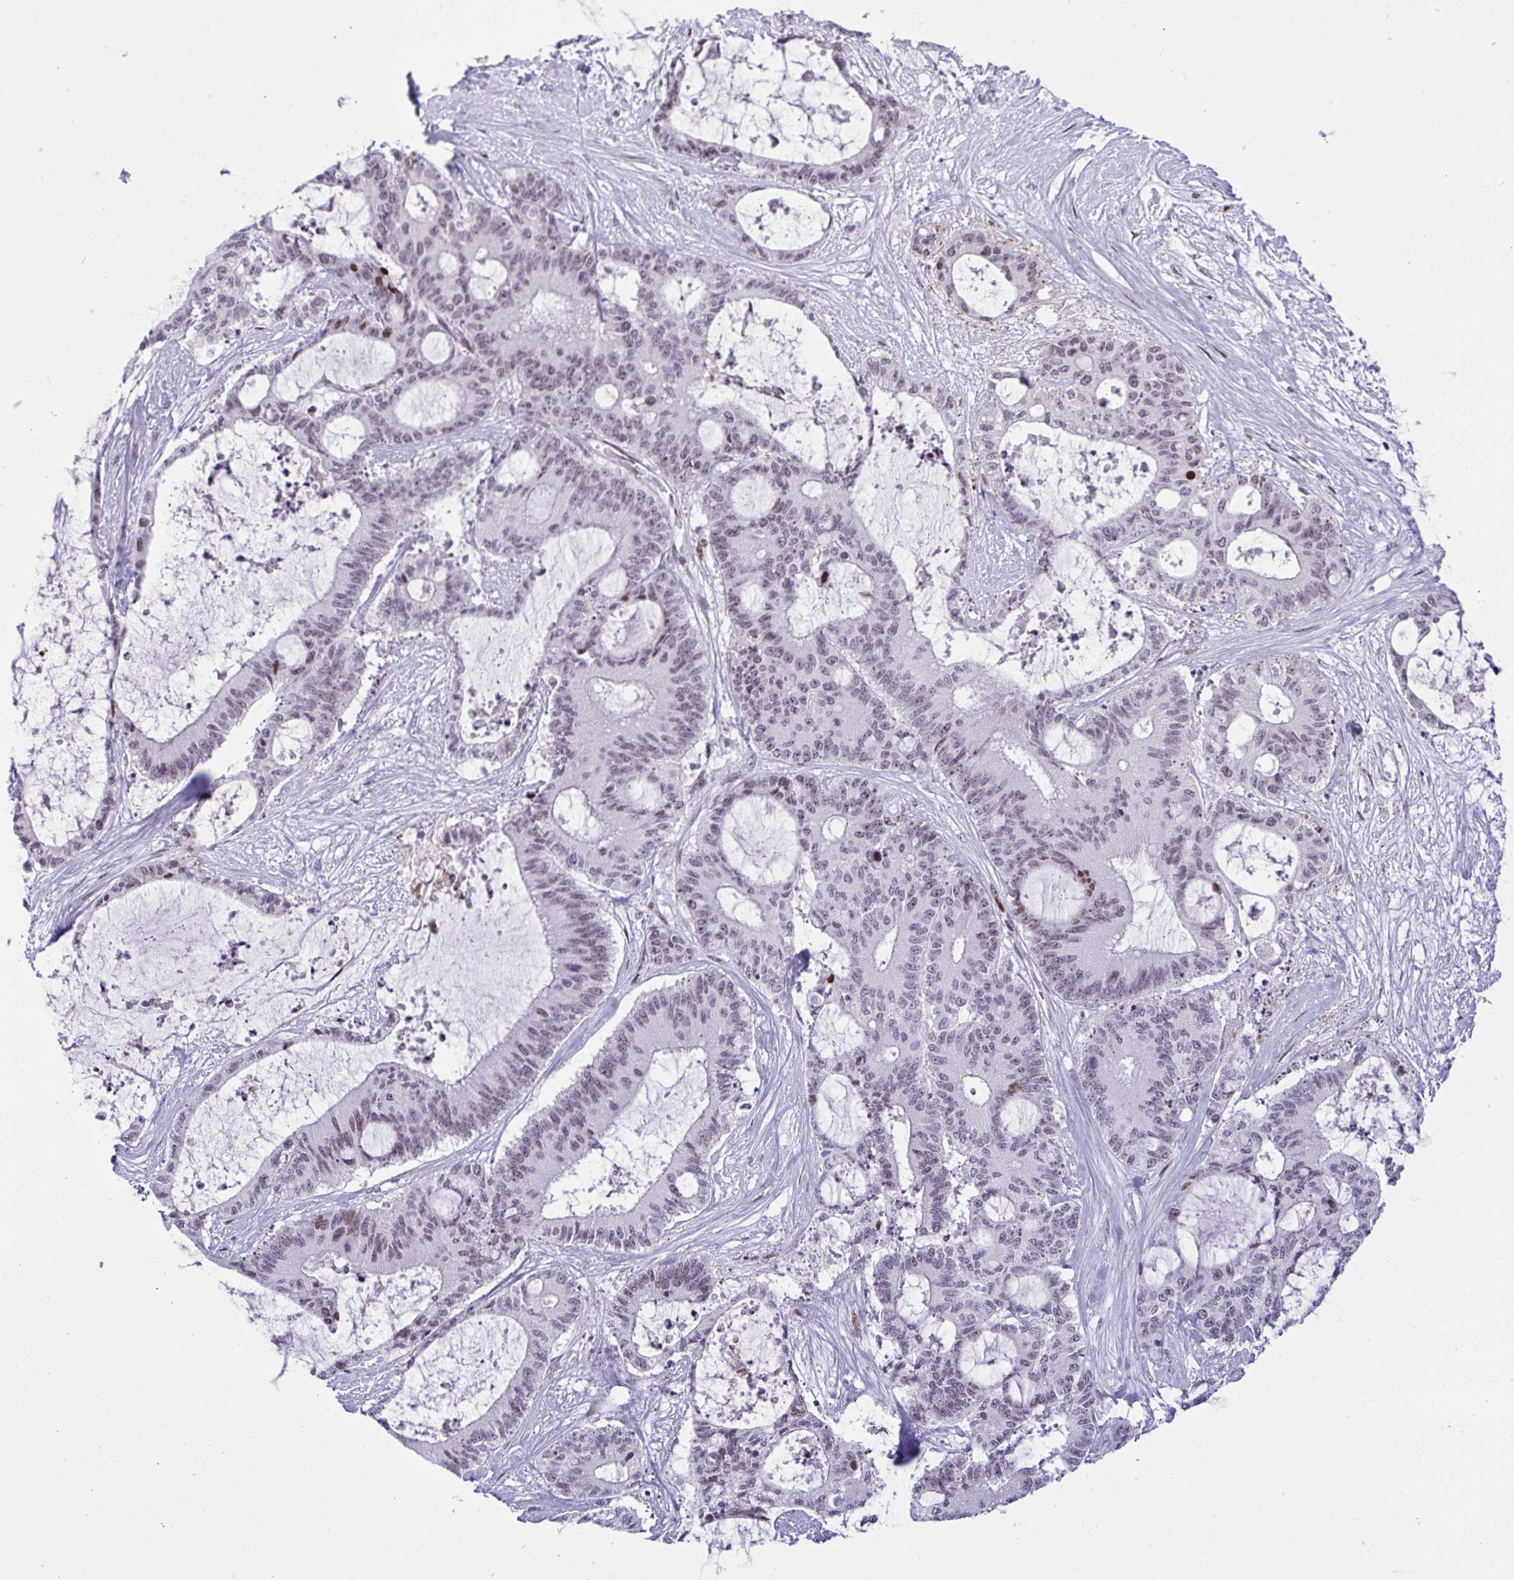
{"staining": {"intensity": "weak", "quantity": "<25%", "location": "nuclear"}, "tissue": "liver cancer", "cell_type": "Tumor cells", "image_type": "cancer", "snomed": [{"axis": "morphology", "description": "Normal tissue, NOS"}, {"axis": "morphology", "description": "Cholangiocarcinoma"}, {"axis": "topography", "description": "Liver"}, {"axis": "topography", "description": "Peripheral nerve tissue"}], "caption": "Immunohistochemistry (IHC) micrograph of neoplastic tissue: cholangiocarcinoma (liver) stained with DAB (3,3'-diaminobenzidine) displays no significant protein expression in tumor cells. (Stains: DAB (3,3'-diaminobenzidine) IHC with hematoxylin counter stain, Microscopy: brightfield microscopy at high magnification).", "gene": "ZFHX3", "patient": {"sex": "female", "age": 73}}